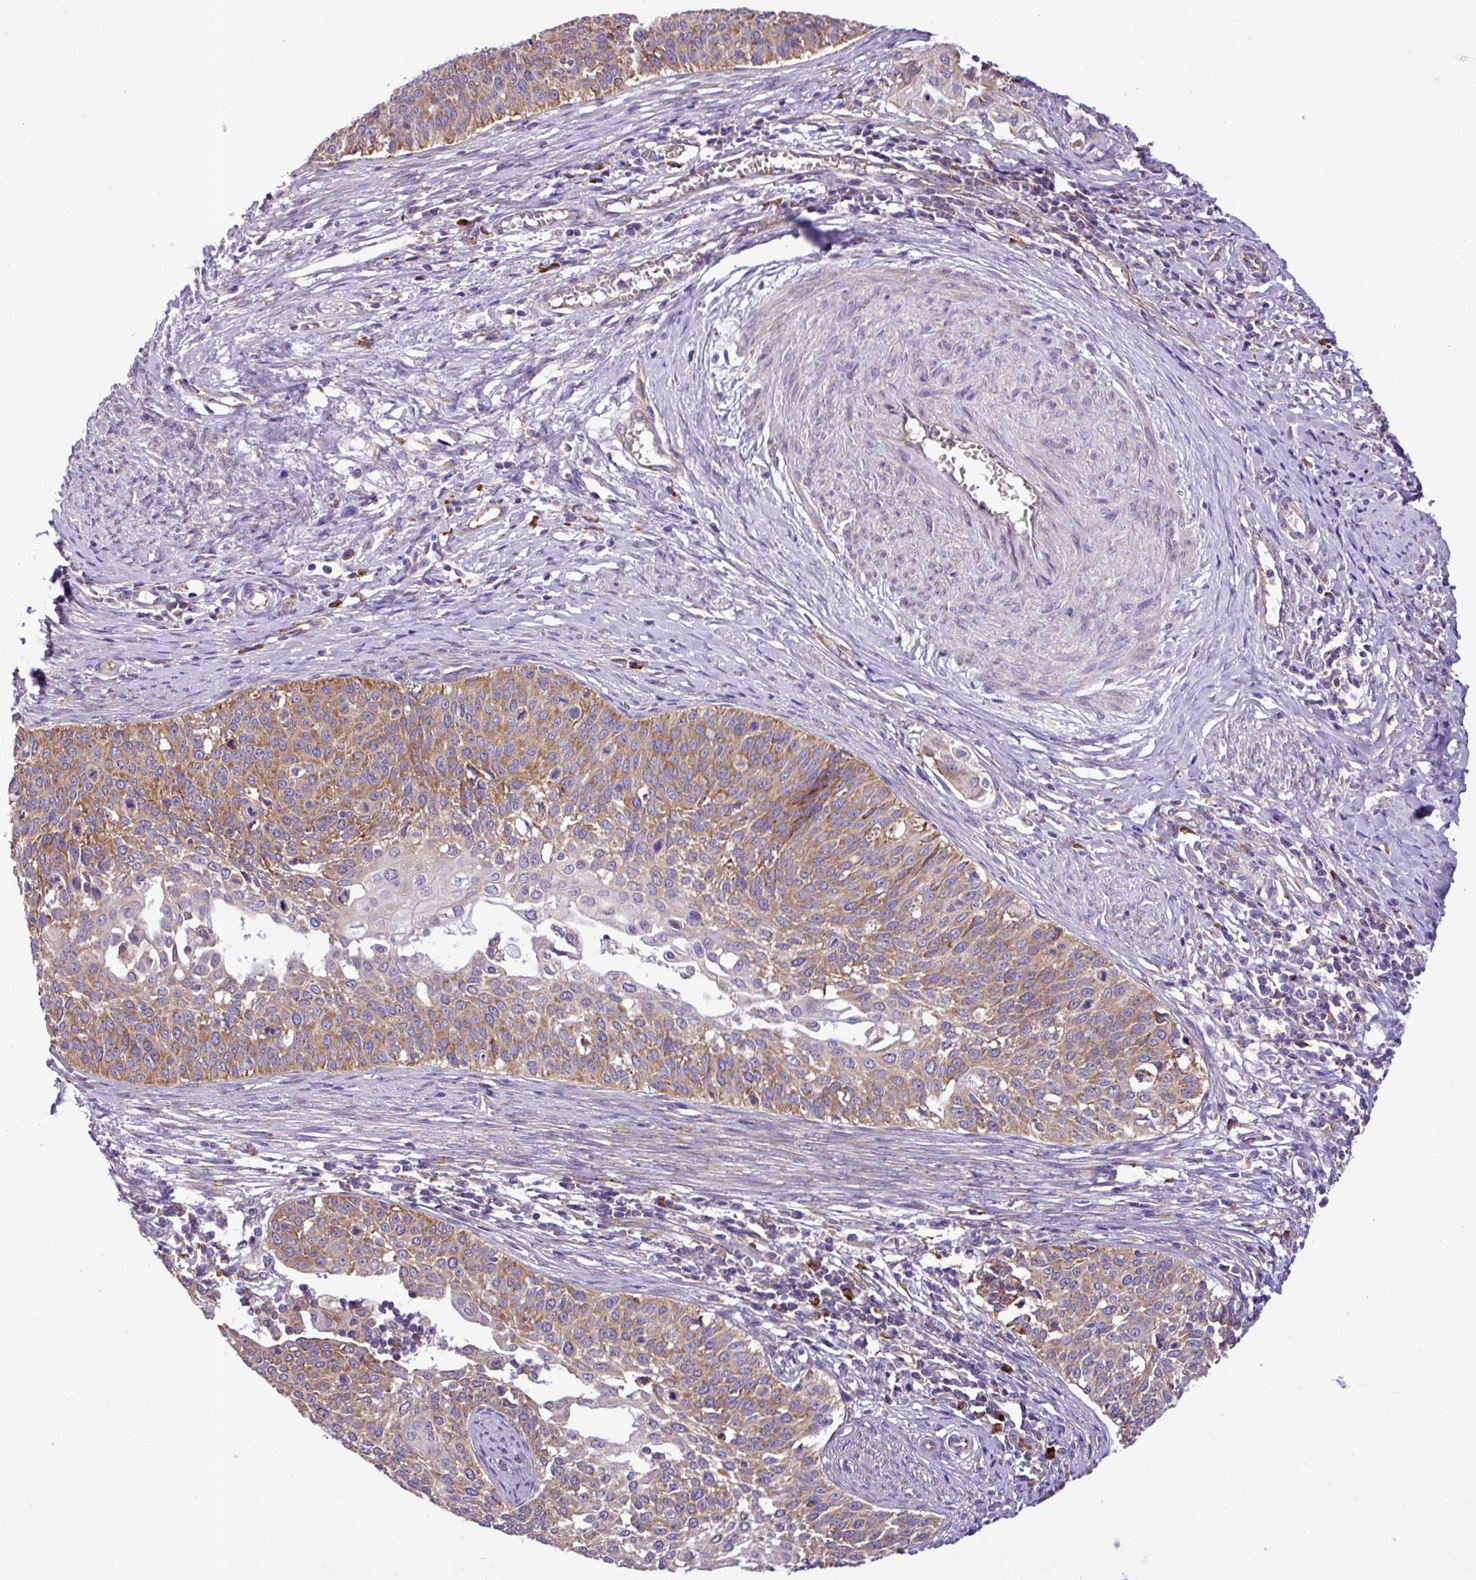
{"staining": {"intensity": "moderate", "quantity": ">75%", "location": "cytoplasmic/membranous"}, "tissue": "cervical cancer", "cell_type": "Tumor cells", "image_type": "cancer", "snomed": [{"axis": "morphology", "description": "Squamous cell carcinoma, NOS"}, {"axis": "topography", "description": "Cervix"}], "caption": "Protein expression analysis of human cervical squamous cell carcinoma reveals moderate cytoplasmic/membranous staining in about >75% of tumor cells. (DAB (3,3'-diaminobenzidine) IHC with brightfield microscopy, high magnification).", "gene": "RPL13", "patient": {"sex": "female", "age": 44}}